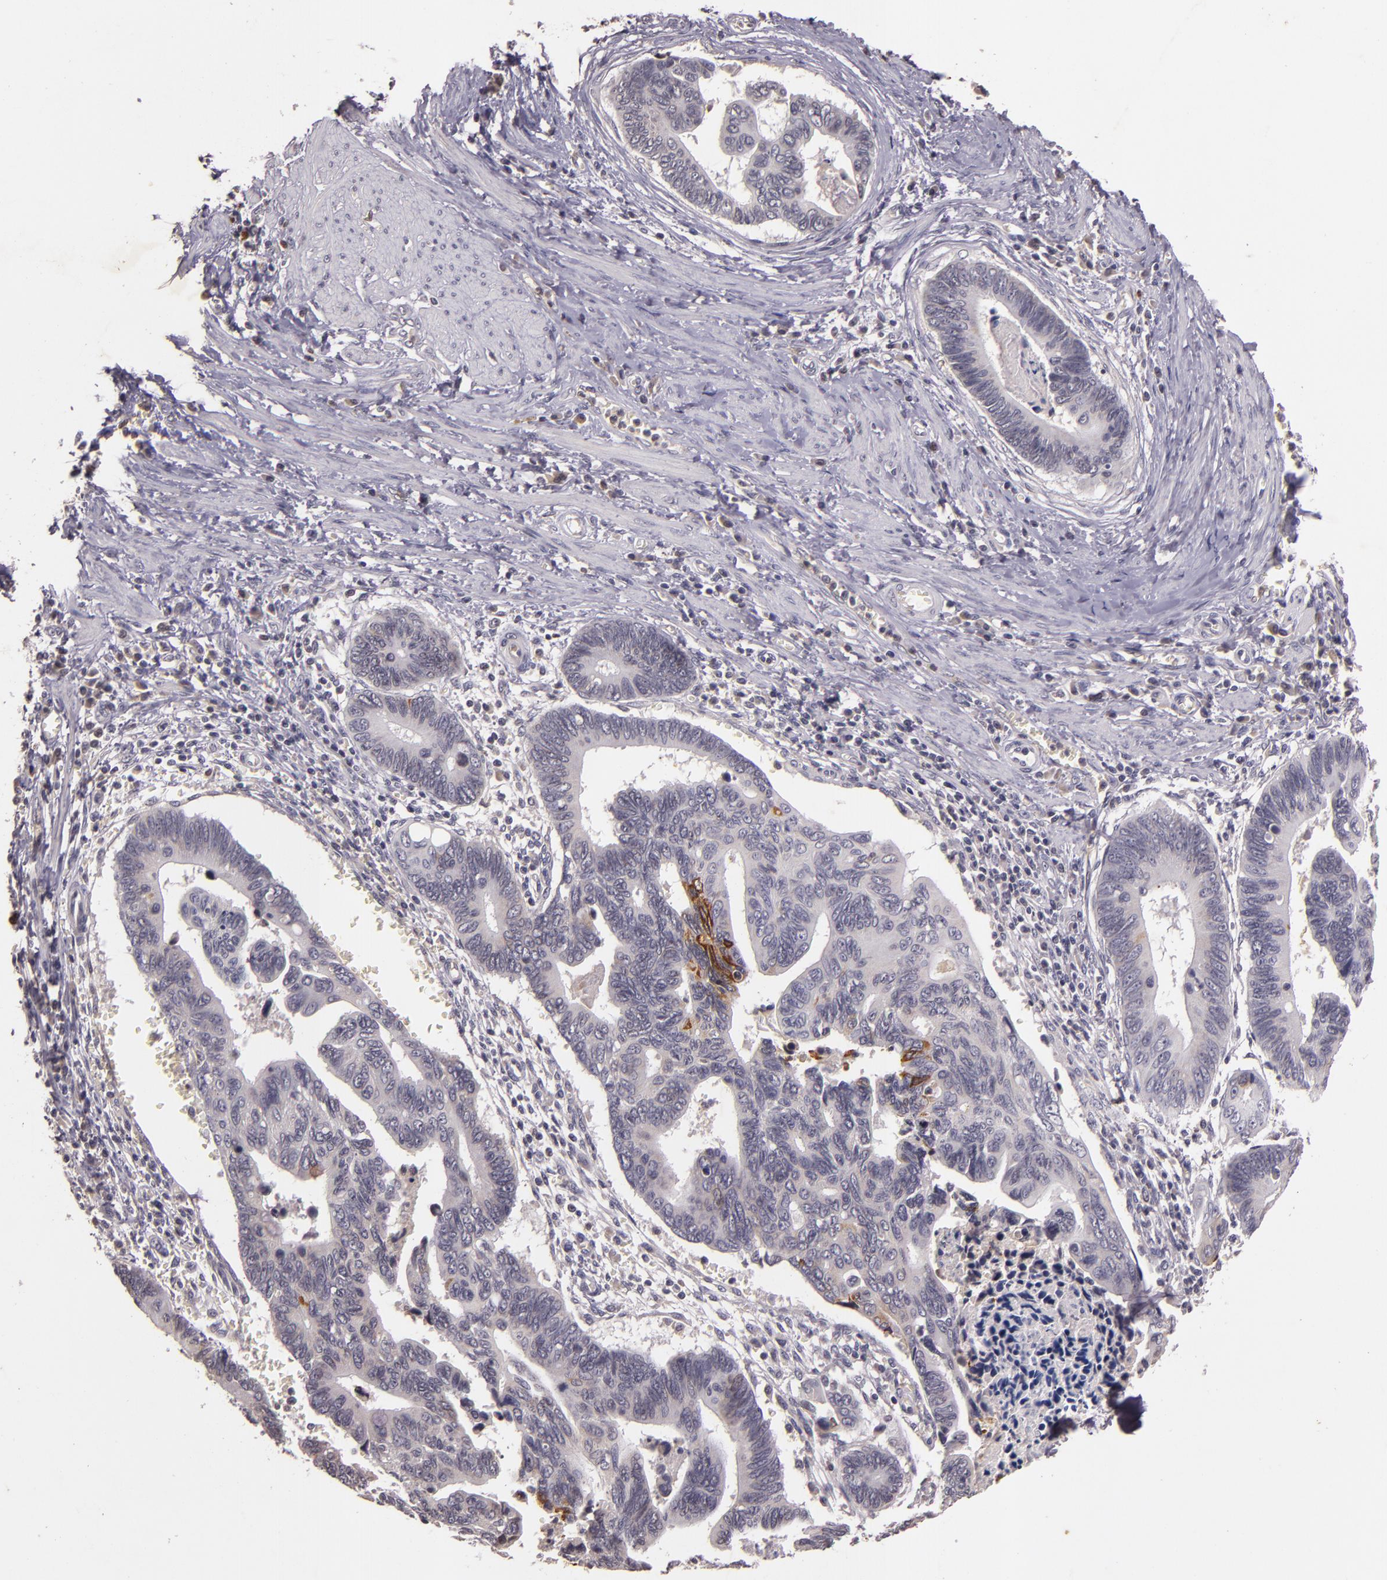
{"staining": {"intensity": "negative", "quantity": "none", "location": "none"}, "tissue": "pancreatic cancer", "cell_type": "Tumor cells", "image_type": "cancer", "snomed": [{"axis": "morphology", "description": "Adenocarcinoma, NOS"}, {"axis": "topography", "description": "Pancreas"}], "caption": "Micrograph shows no protein staining in tumor cells of pancreatic cancer tissue. Brightfield microscopy of IHC stained with DAB (3,3'-diaminobenzidine) (brown) and hematoxylin (blue), captured at high magnification.", "gene": "TFF1", "patient": {"sex": "female", "age": 70}}